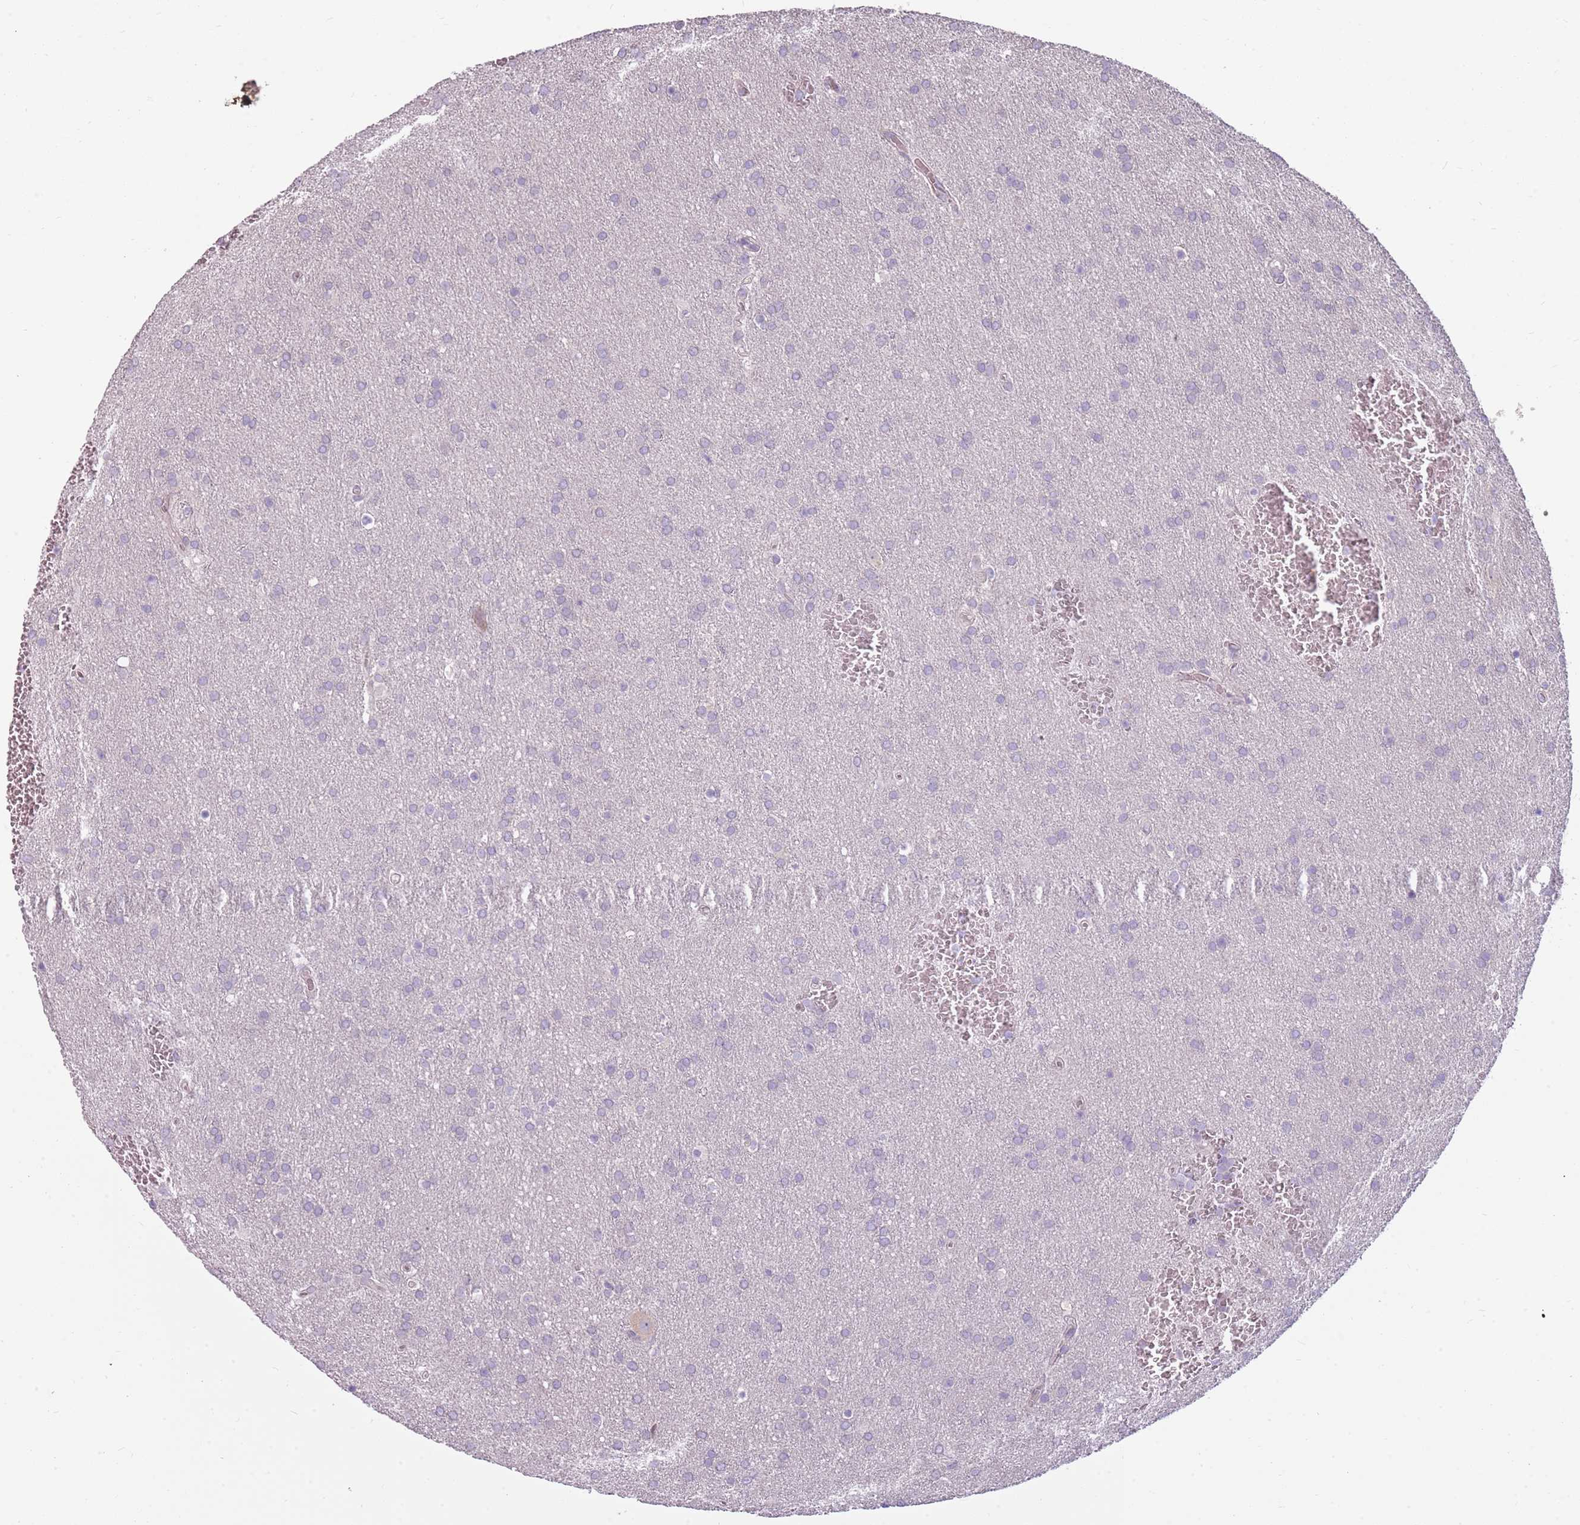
{"staining": {"intensity": "negative", "quantity": "none", "location": "none"}, "tissue": "glioma", "cell_type": "Tumor cells", "image_type": "cancer", "snomed": [{"axis": "morphology", "description": "Glioma, malignant, Low grade"}, {"axis": "topography", "description": "Brain"}], "caption": "Glioma was stained to show a protein in brown. There is no significant staining in tumor cells.", "gene": "HSPA14", "patient": {"sex": "female", "age": 32}}